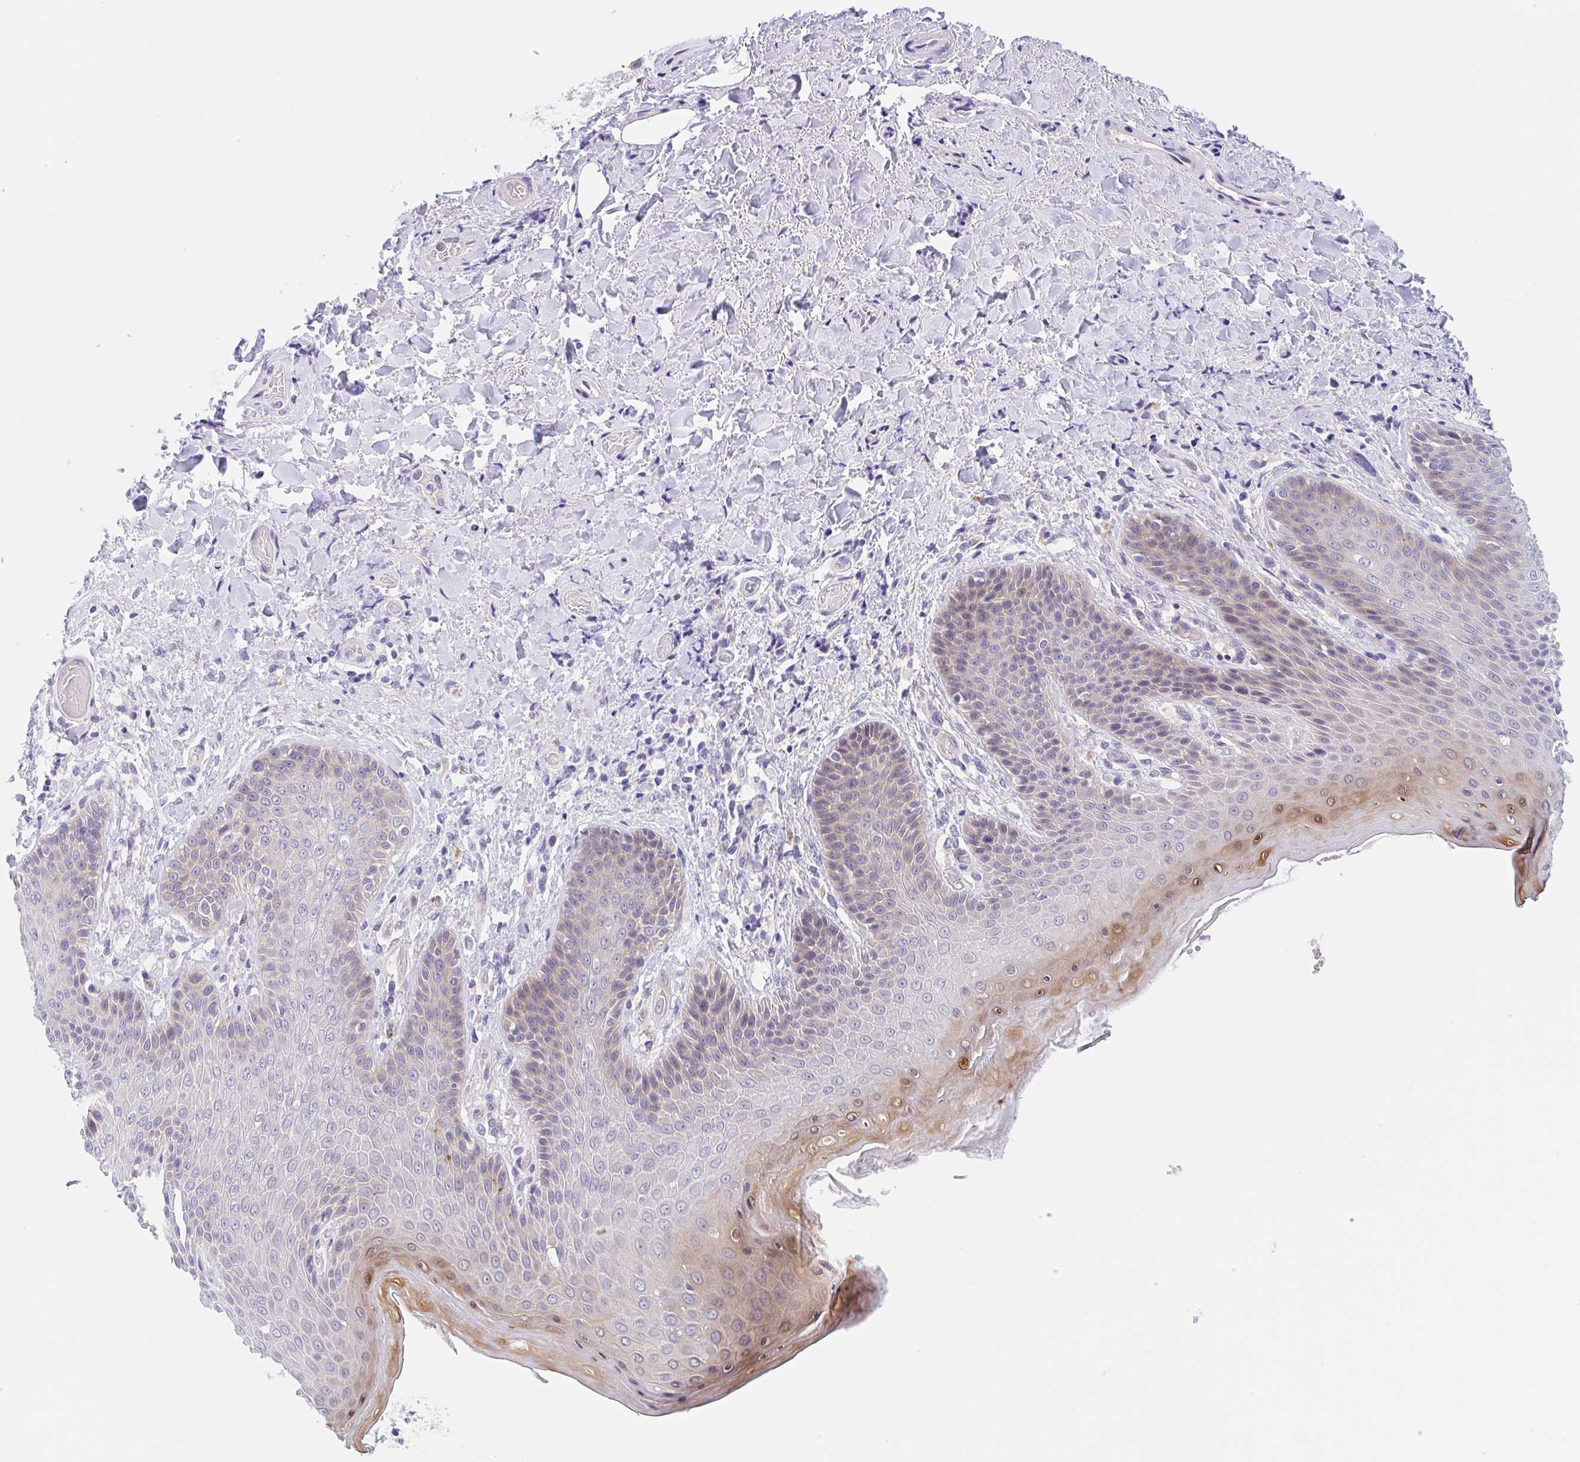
{"staining": {"intensity": "strong", "quantity": "<25%", "location": "cytoplasmic/membranous"}, "tissue": "skin", "cell_type": "Epidermal cells", "image_type": "normal", "snomed": [{"axis": "morphology", "description": "Normal tissue, NOS"}, {"axis": "topography", "description": "Anal"}, {"axis": "topography", "description": "Peripheral nerve tissue"}], "caption": "Protein analysis of unremarkable skin shows strong cytoplasmic/membranous staining in approximately <25% of epidermal cells. (brown staining indicates protein expression, while blue staining denotes nuclei).", "gene": "TMEM86A", "patient": {"sex": "male", "age": 51}}